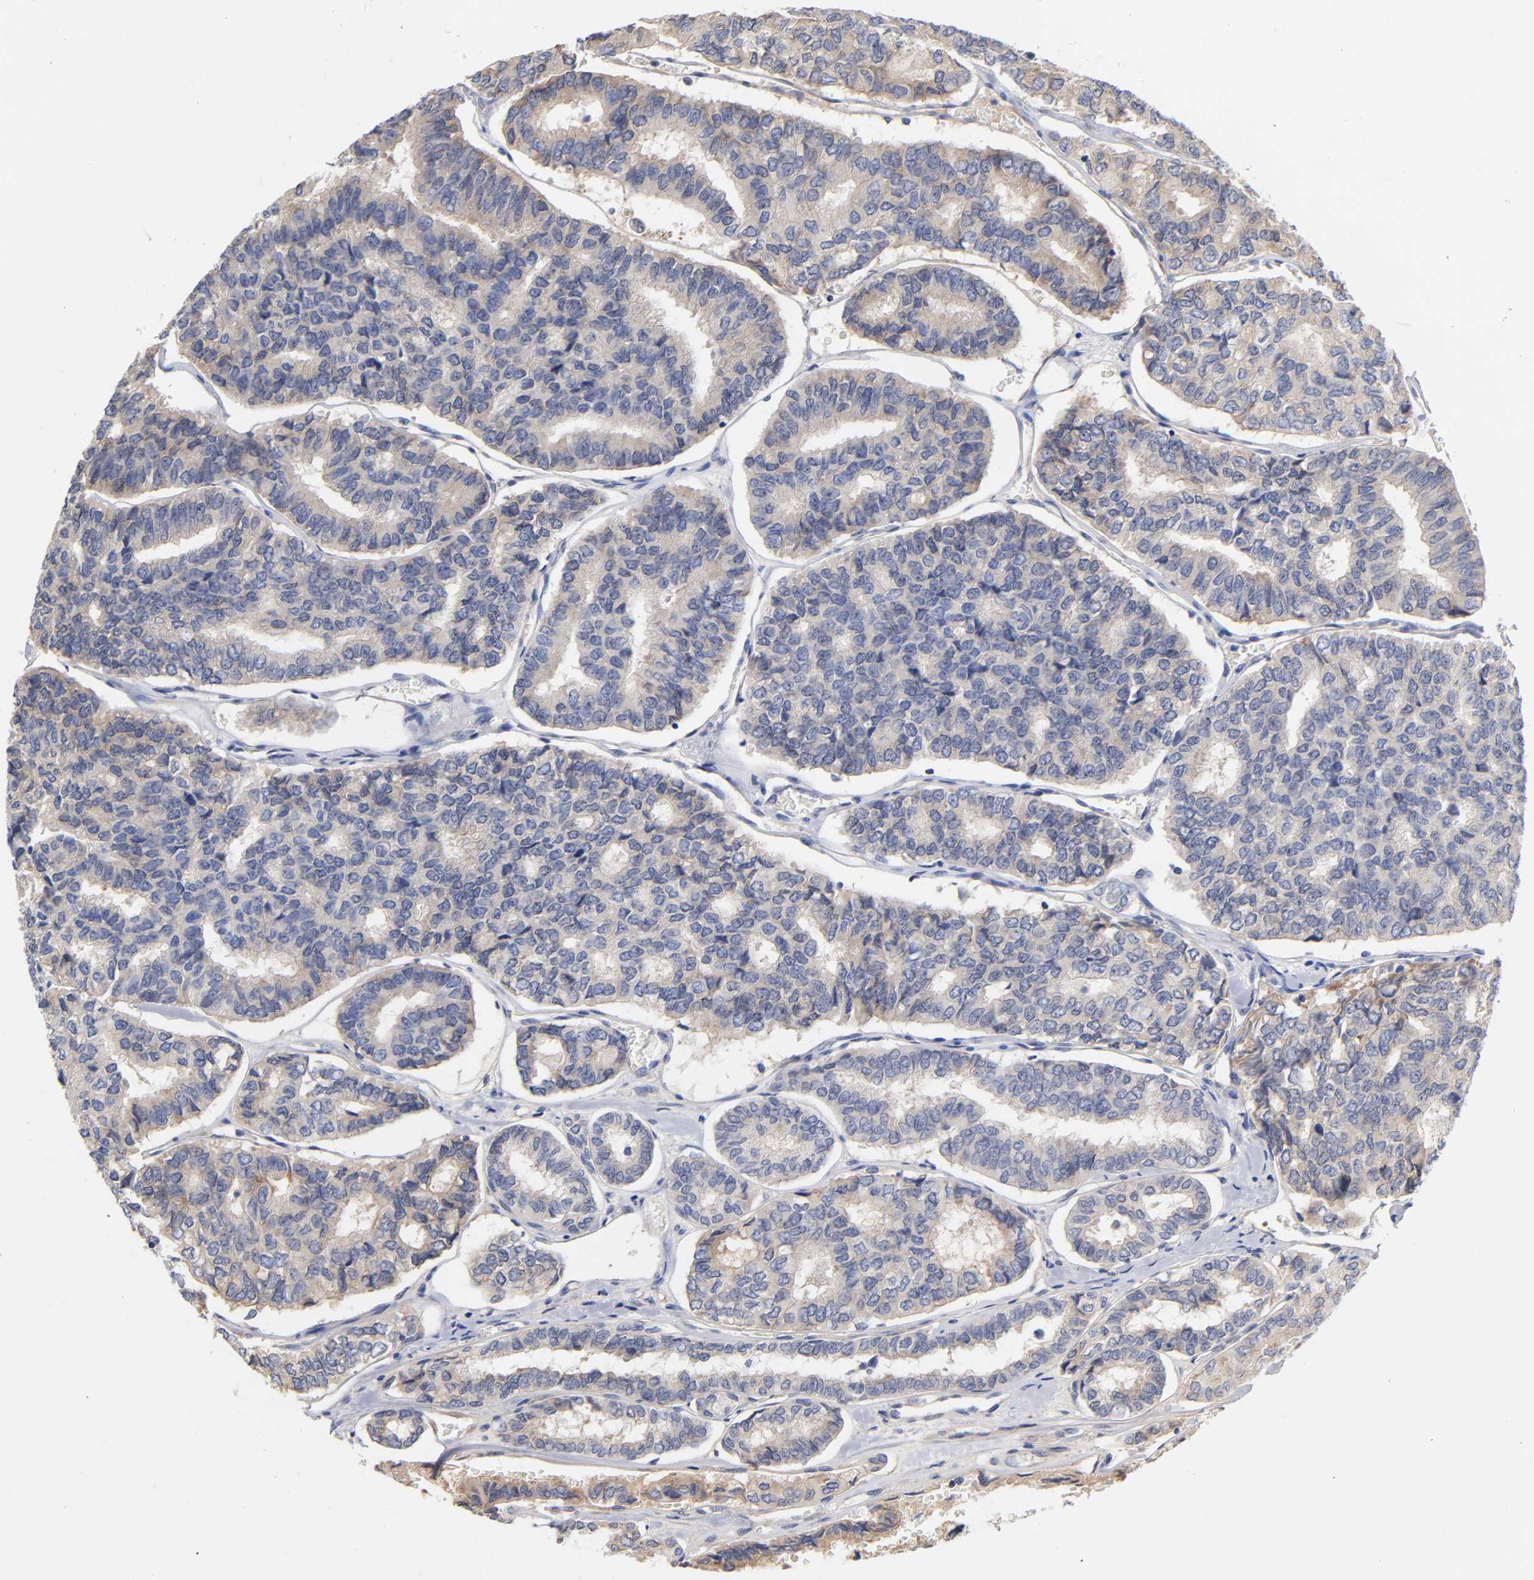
{"staining": {"intensity": "weak", "quantity": "25%-75%", "location": "cytoplasmic/membranous"}, "tissue": "thyroid cancer", "cell_type": "Tumor cells", "image_type": "cancer", "snomed": [{"axis": "morphology", "description": "Normal tissue, NOS"}, {"axis": "morphology", "description": "Papillary adenocarcinoma, NOS"}, {"axis": "topography", "description": "Thyroid gland"}], "caption": "DAB immunohistochemical staining of papillary adenocarcinoma (thyroid) displays weak cytoplasmic/membranous protein expression in about 25%-75% of tumor cells.", "gene": "RPS29", "patient": {"sex": "female", "age": 30}}